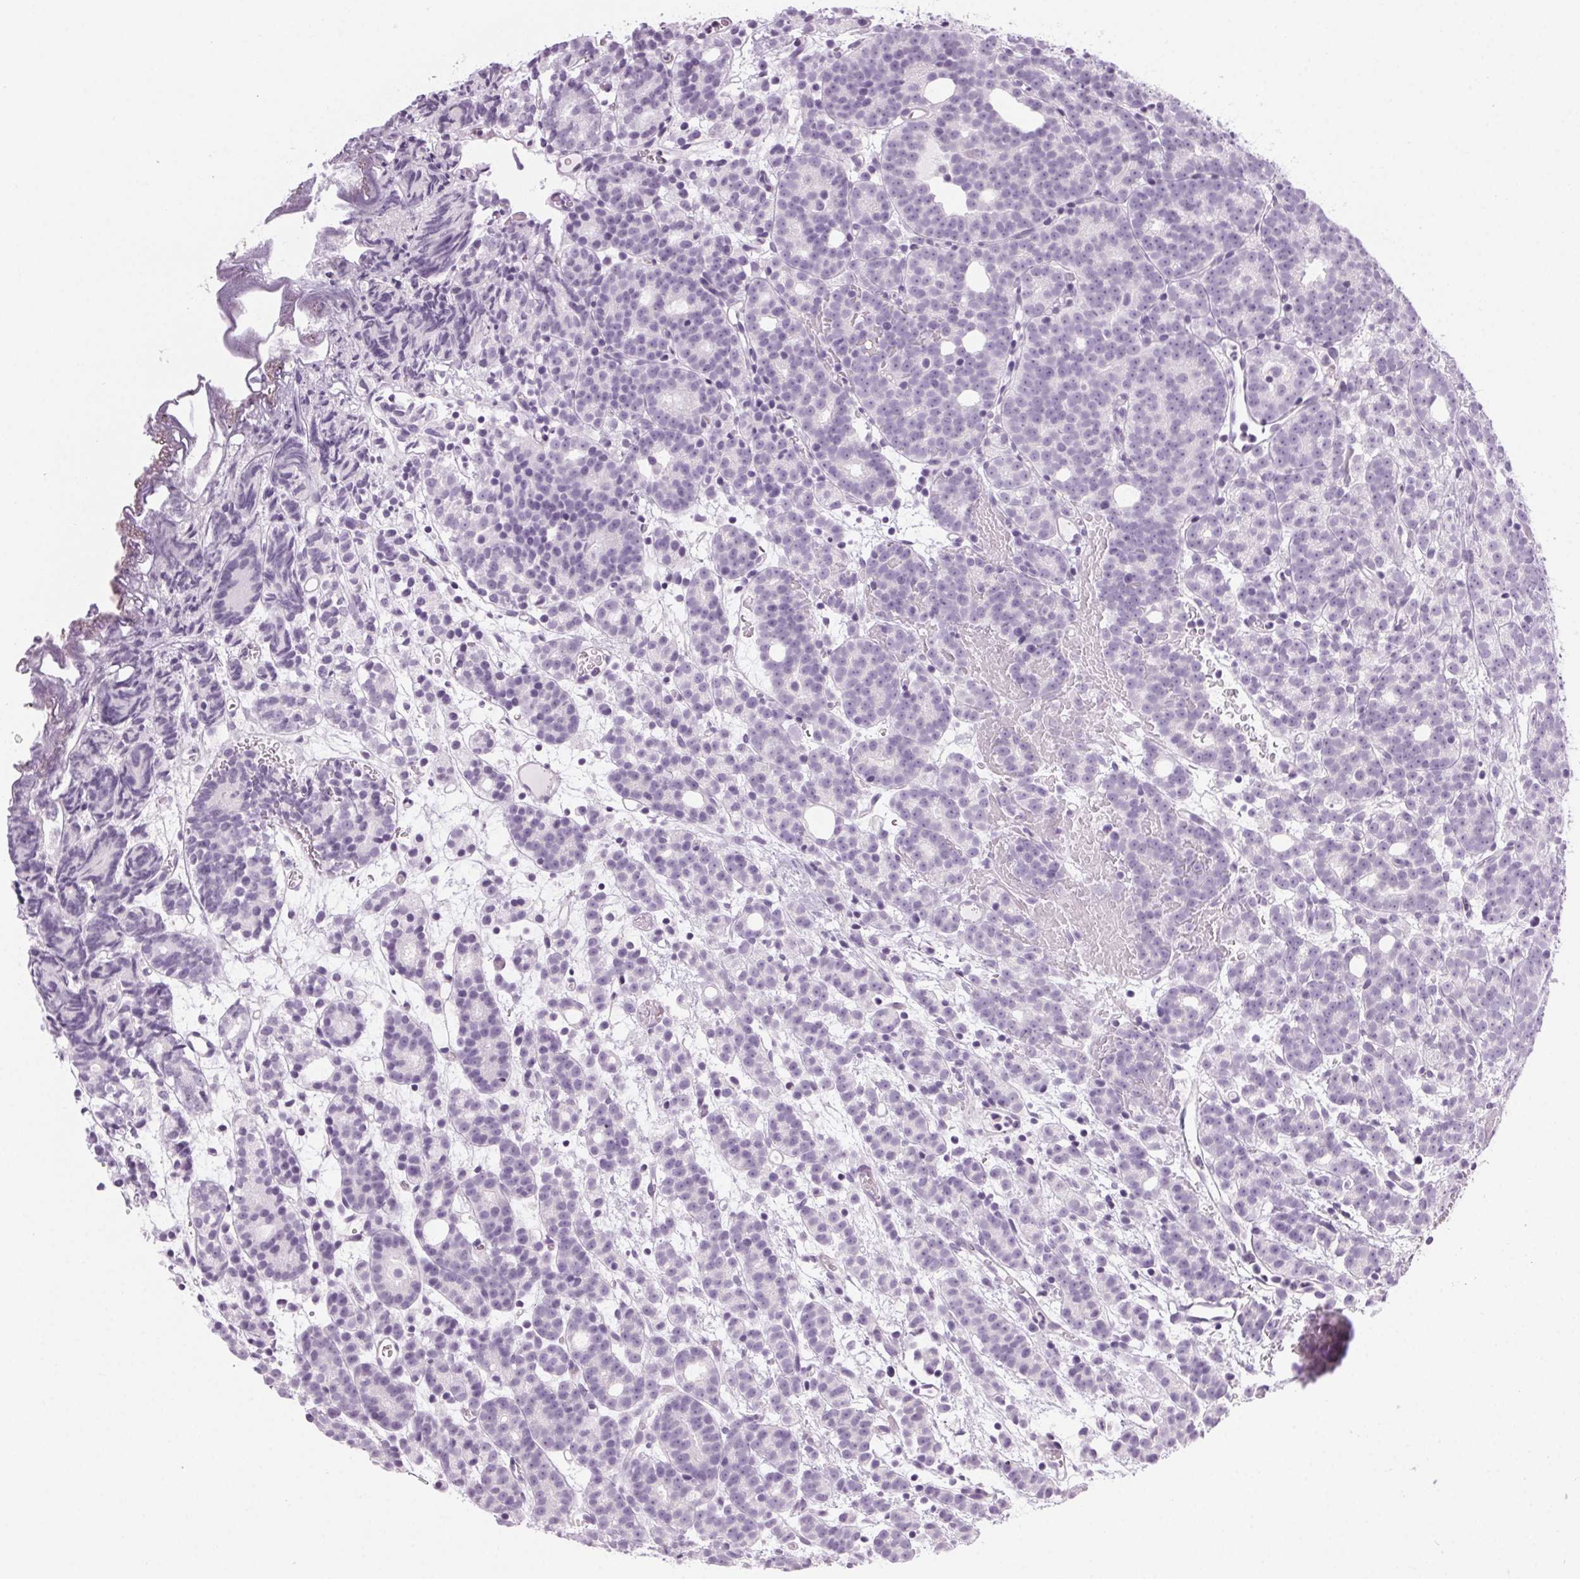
{"staining": {"intensity": "negative", "quantity": "none", "location": "none"}, "tissue": "prostate cancer", "cell_type": "Tumor cells", "image_type": "cancer", "snomed": [{"axis": "morphology", "description": "Adenocarcinoma, High grade"}, {"axis": "topography", "description": "Prostate"}], "caption": "A micrograph of prostate high-grade adenocarcinoma stained for a protein reveals no brown staining in tumor cells. (Immunohistochemistry (ihc), brightfield microscopy, high magnification).", "gene": "LRP2", "patient": {"sex": "male", "age": 53}}